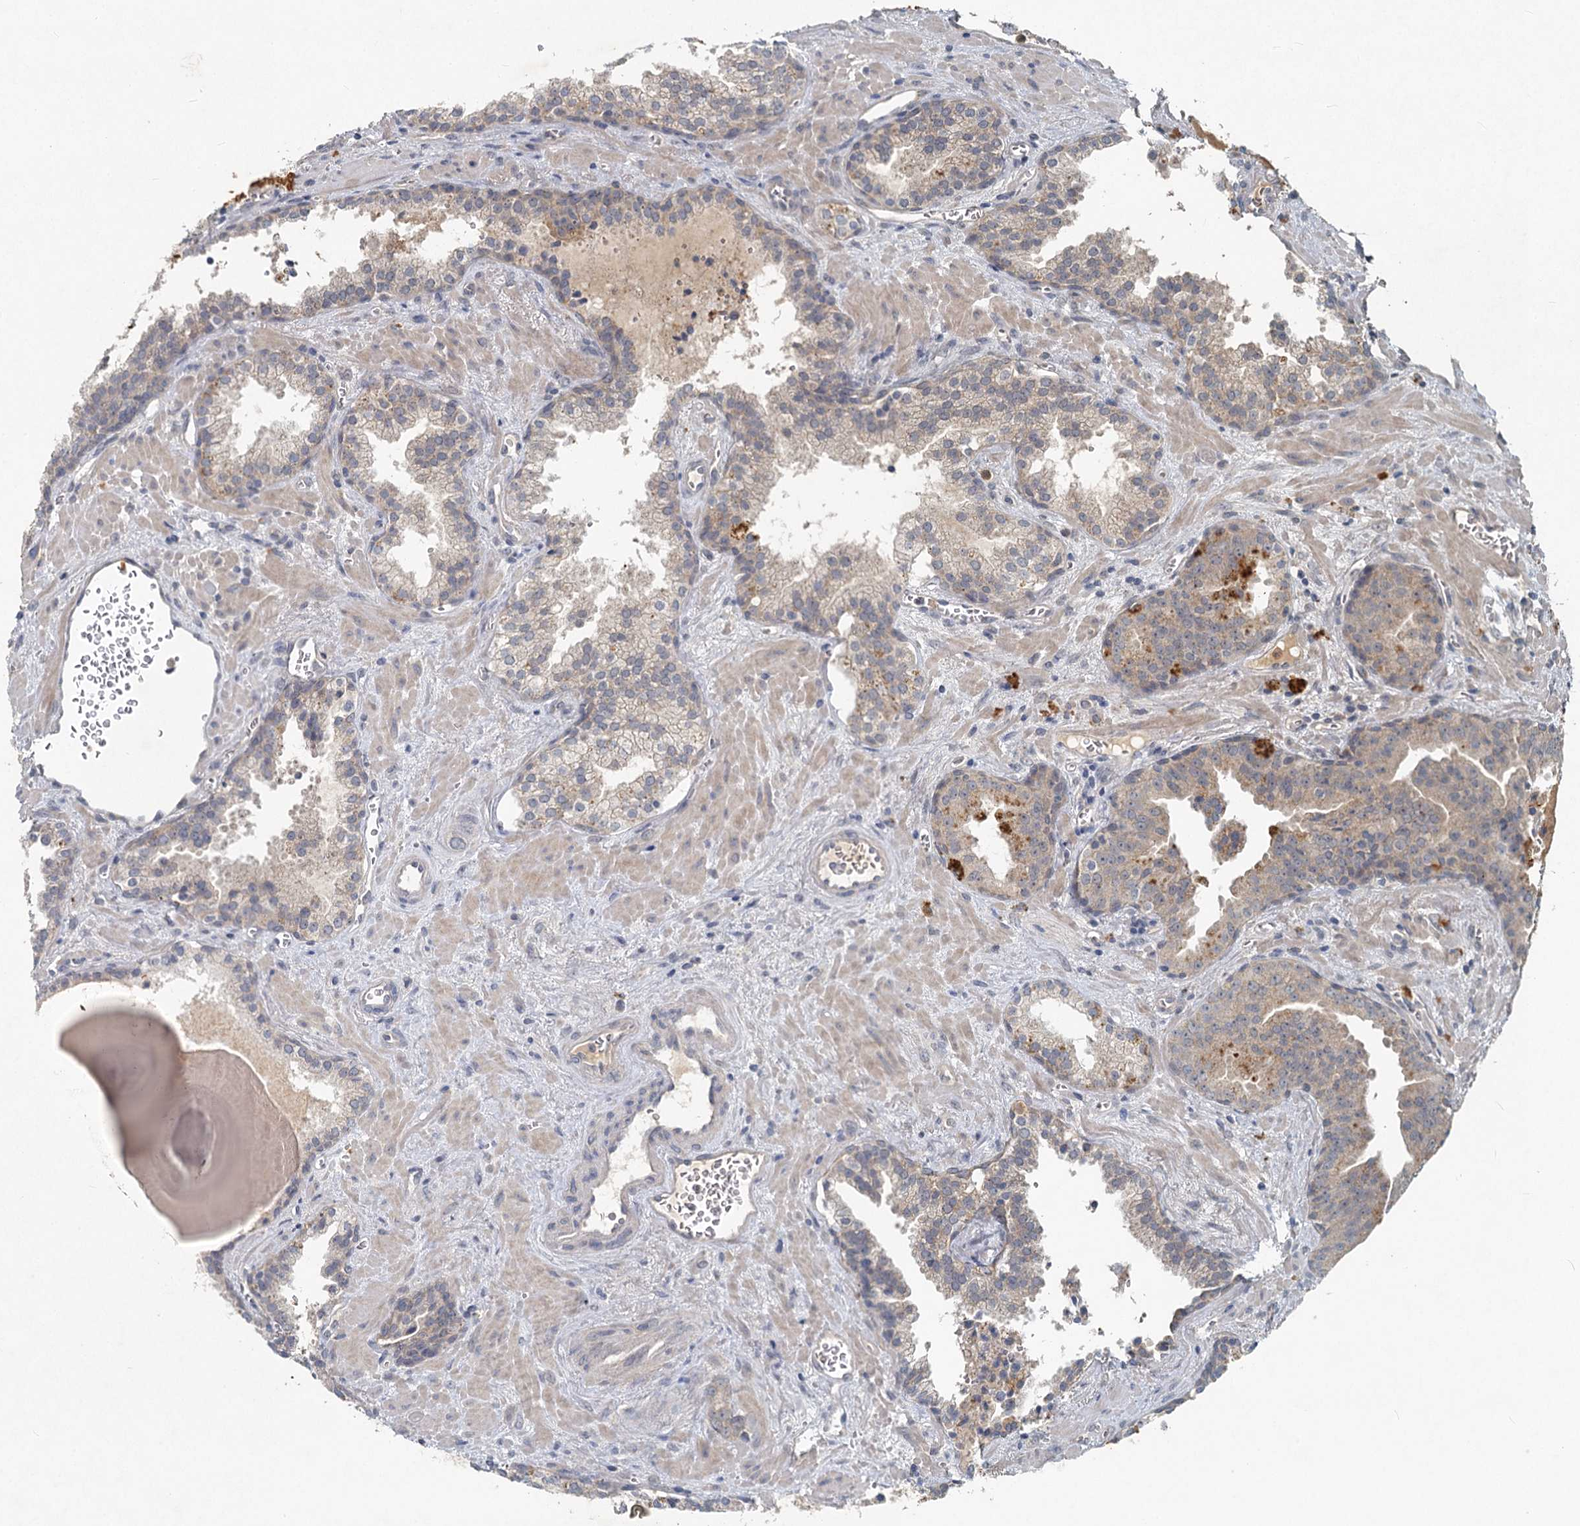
{"staining": {"intensity": "weak", "quantity": "<25%", "location": "cytoplasmic/membranous"}, "tissue": "prostate cancer", "cell_type": "Tumor cells", "image_type": "cancer", "snomed": [{"axis": "morphology", "description": "Adenocarcinoma, High grade"}, {"axis": "topography", "description": "Prostate"}], "caption": "This is a micrograph of immunohistochemistry staining of prostate high-grade adenocarcinoma, which shows no expression in tumor cells.", "gene": "HERC3", "patient": {"sex": "male", "age": 68}}